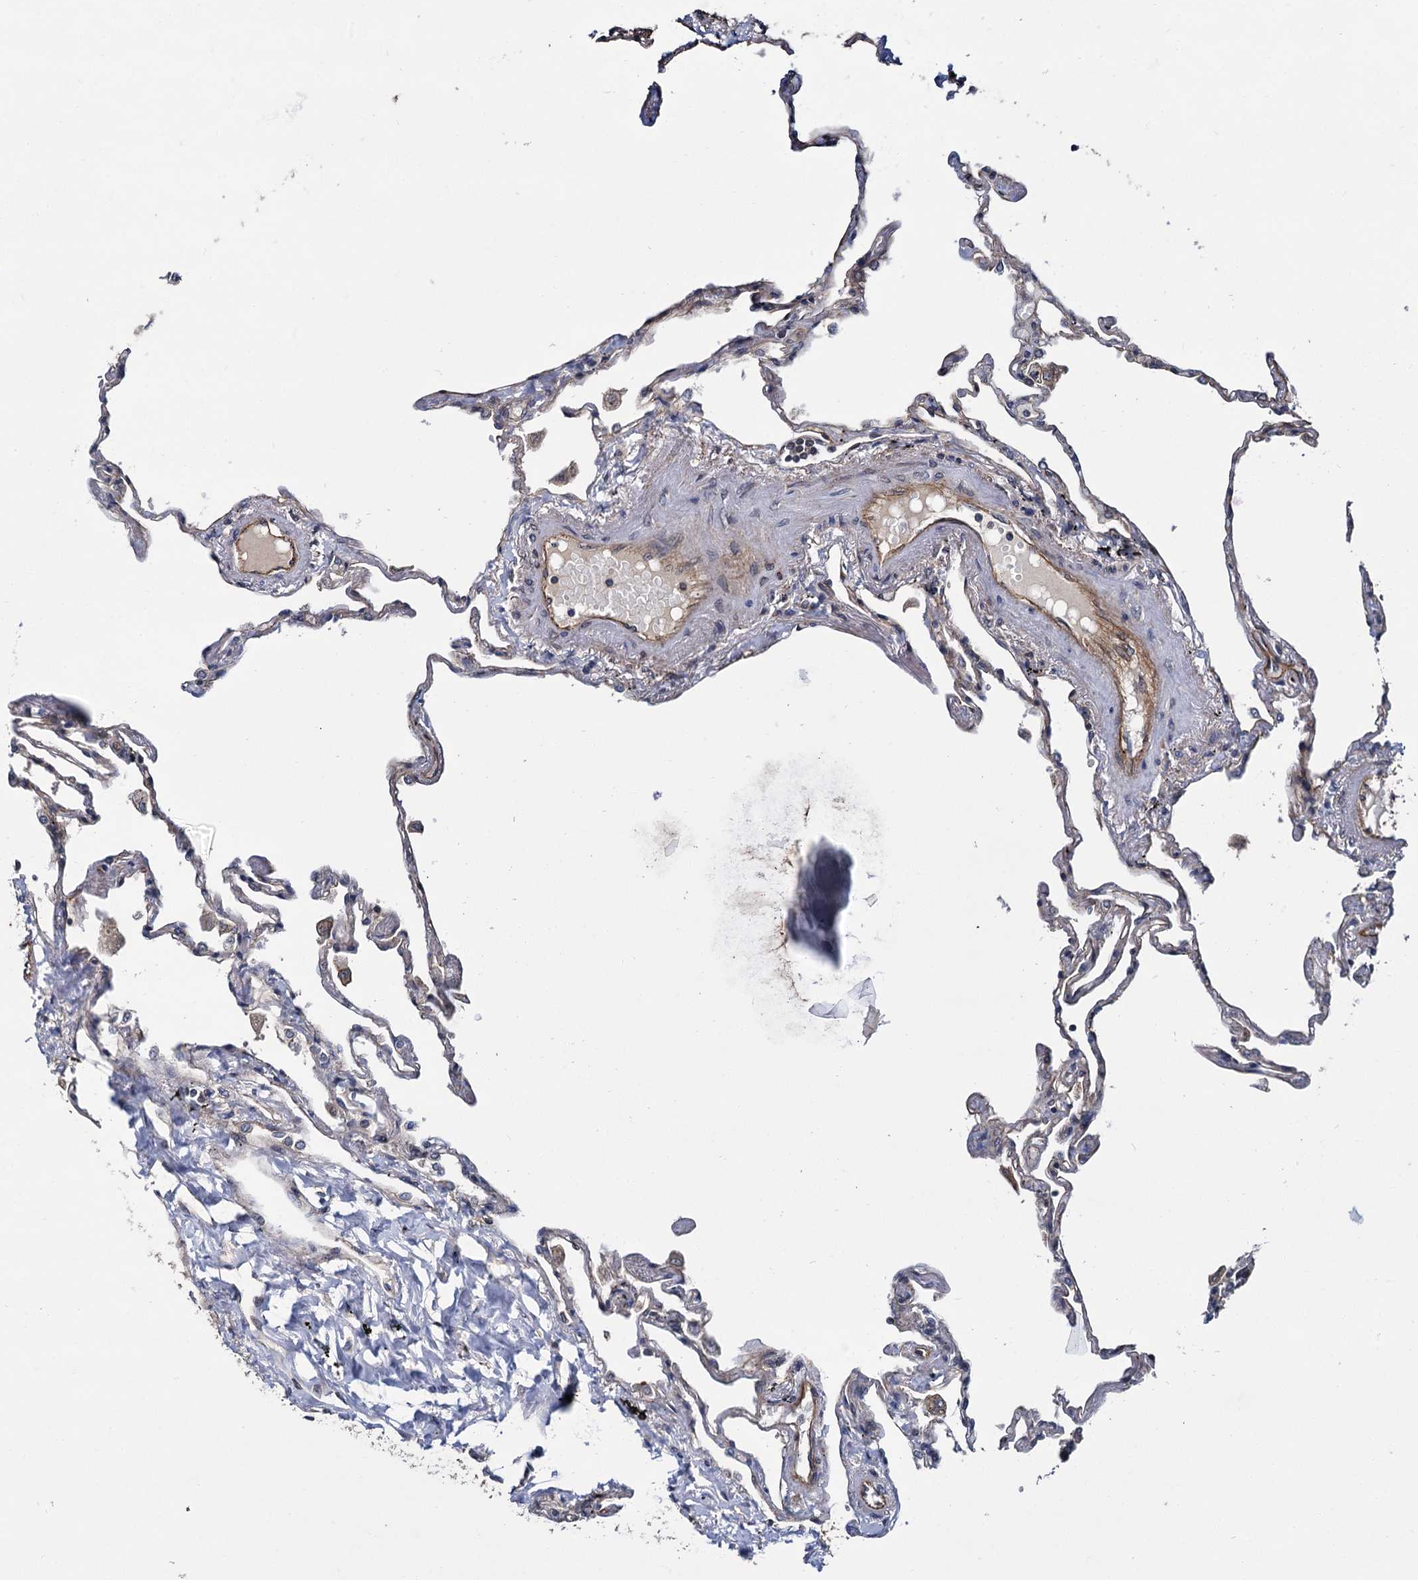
{"staining": {"intensity": "weak", "quantity": "25%-75%", "location": "cytoplasmic/membranous"}, "tissue": "lung", "cell_type": "Alveolar cells", "image_type": "normal", "snomed": [{"axis": "morphology", "description": "Normal tissue, NOS"}, {"axis": "topography", "description": "Lung"}], "caption": "Lung was stained to show a protein in brown. There is low levels of weak cytoplasmic/membranous positivity in about 25%-75% of alveolar cells. Nuclei are stained in blue.", "gene": "ZFYVE19", "patient": {"sex": "female", "age": 67}}